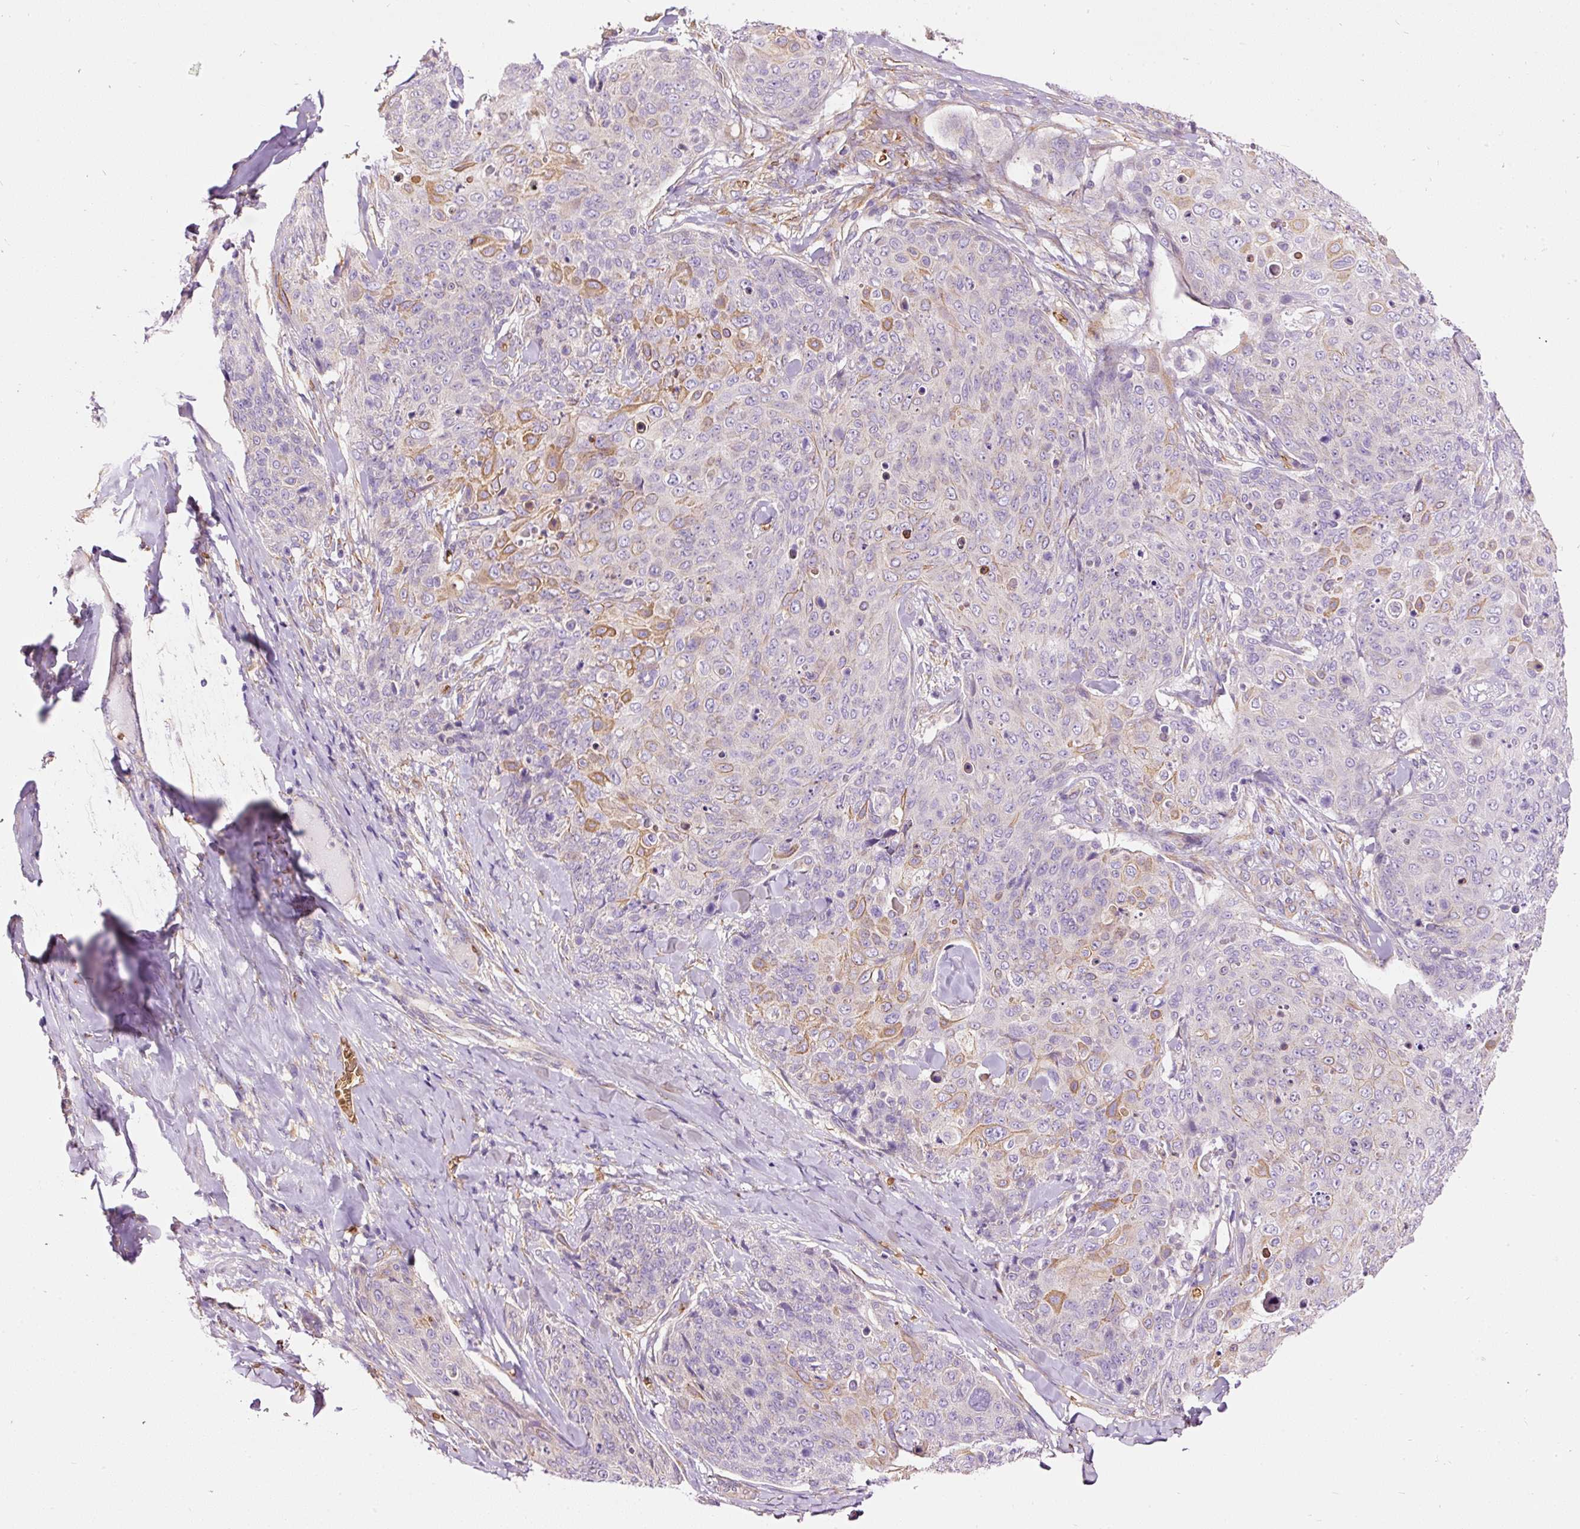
{"staining": {"intensity": "moderate", "quantity": "<25%", "location": "cytoplasmic/membranous"}, "tissue": "skin cancer", "cell_type": "Tumor cells", "image_type": "cancer", "snomed": [{"axis": "morphology", "description": "Squamous cell carcinoma, NOS"}, {"axis": "topography", "description": "Skin"}, {"axis": "topography", "description": "Vulva"}], "caption": "Human skin squamous cell carcinoma stained with a protein marker displays moderate staining in tumor cells.", "gene": "PRRC2A", "patient": {"sex": "female", "age": 85}}